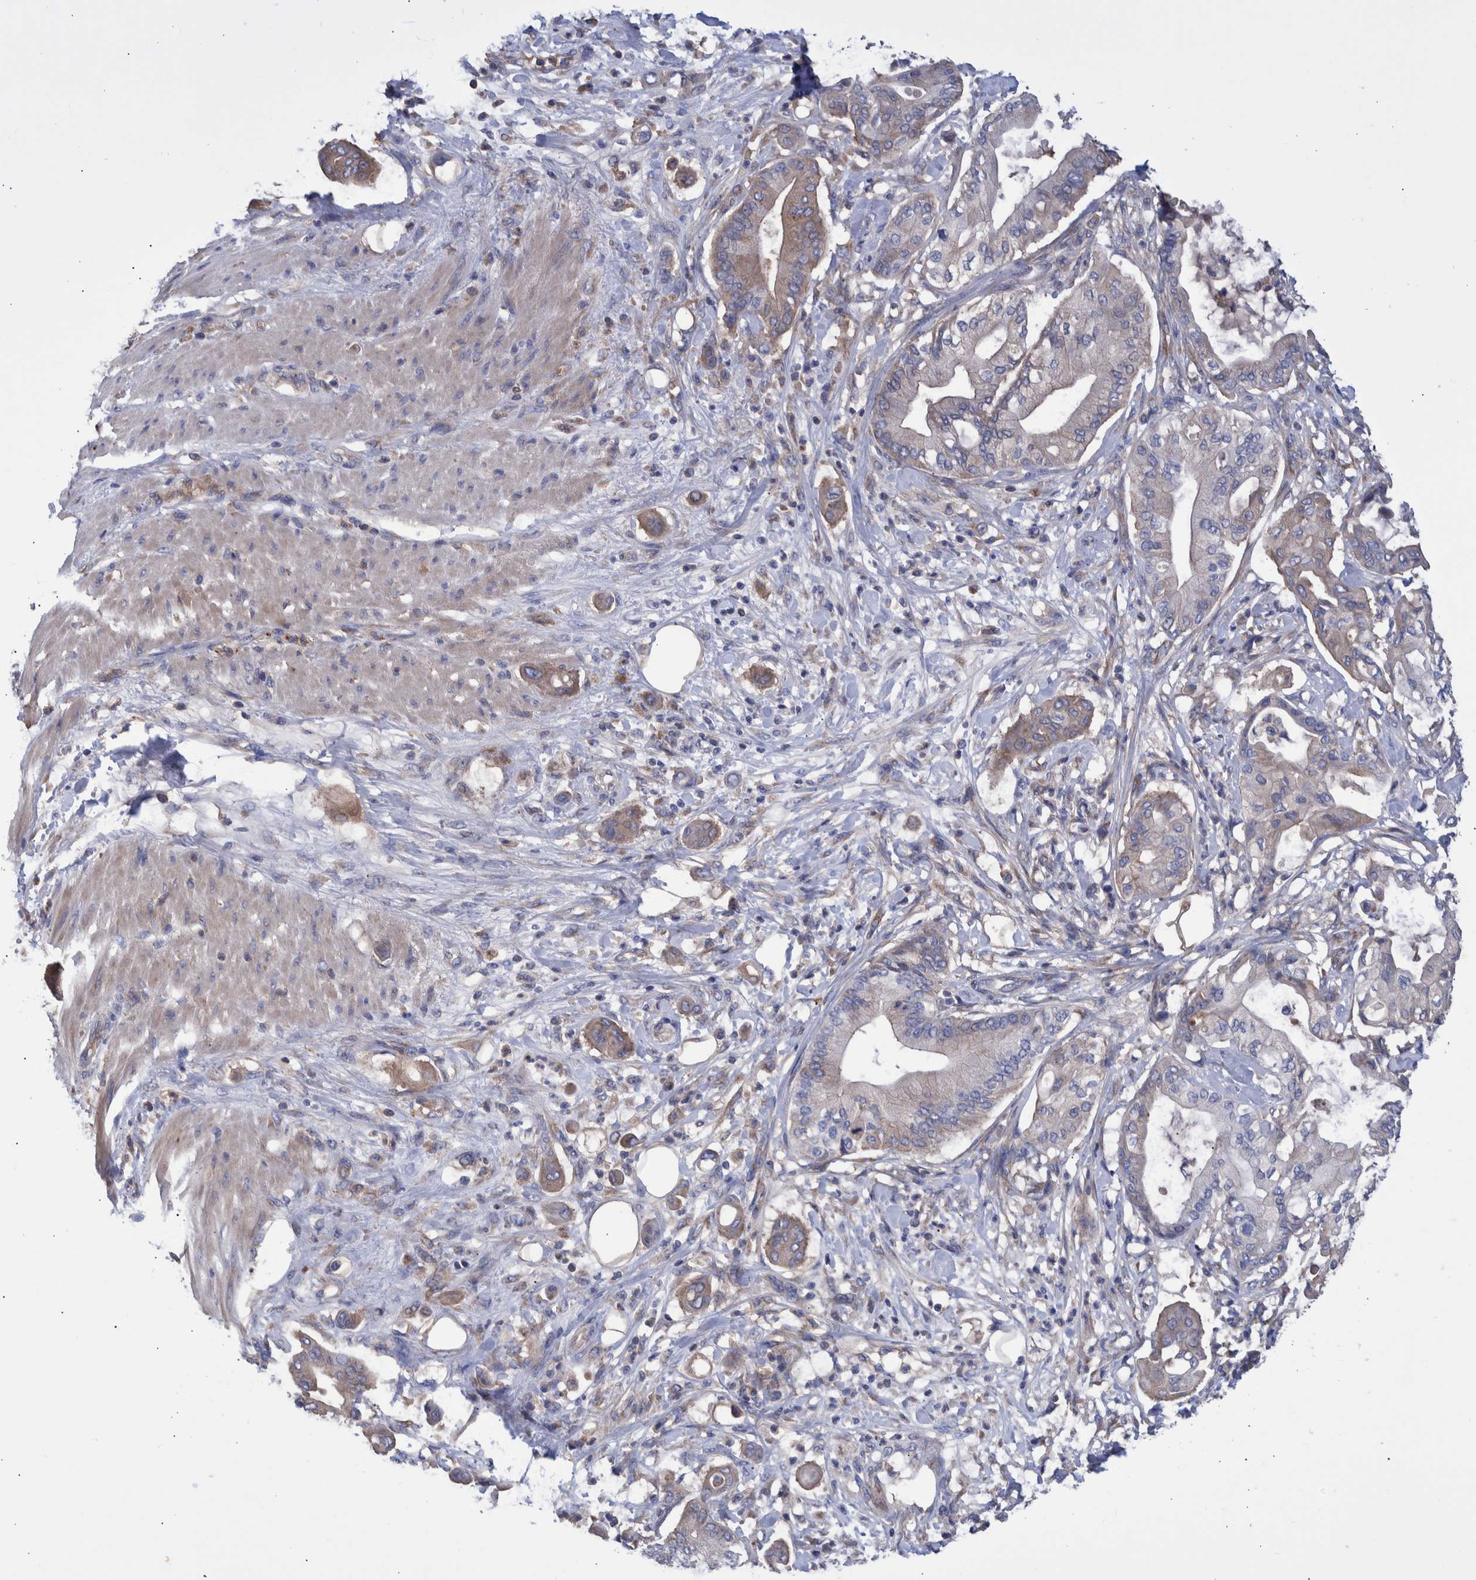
{"staining": {"intensity": "moderate", "quantity": "<25%", "location": "cytoplasmic/membranous"}, "tissue": "pancreatic cancer", "cell_type": "Tumor cells", "image_type": "cancer", "snomed": [{"axis": "morphology", "description": "Adenocarcinoma, NOS"}, {"axis": "morphology", "description": "Adenocarcinoma, metastatic, NOS"}, {"axis": "topography", "description": "Lymph node"}, {"axis": "topography", "description": "Pancreas"}, {"axis": "topography", "description": "Duodenum"}], "caption": "Tumor cells reveal low levels of moderate cytoplasmic/membranous staining in approximately <25% of cells in pancreatic adenocarcinoma.", "gene": "DLL4", "patient": {"sex": "female", "age": 64}}